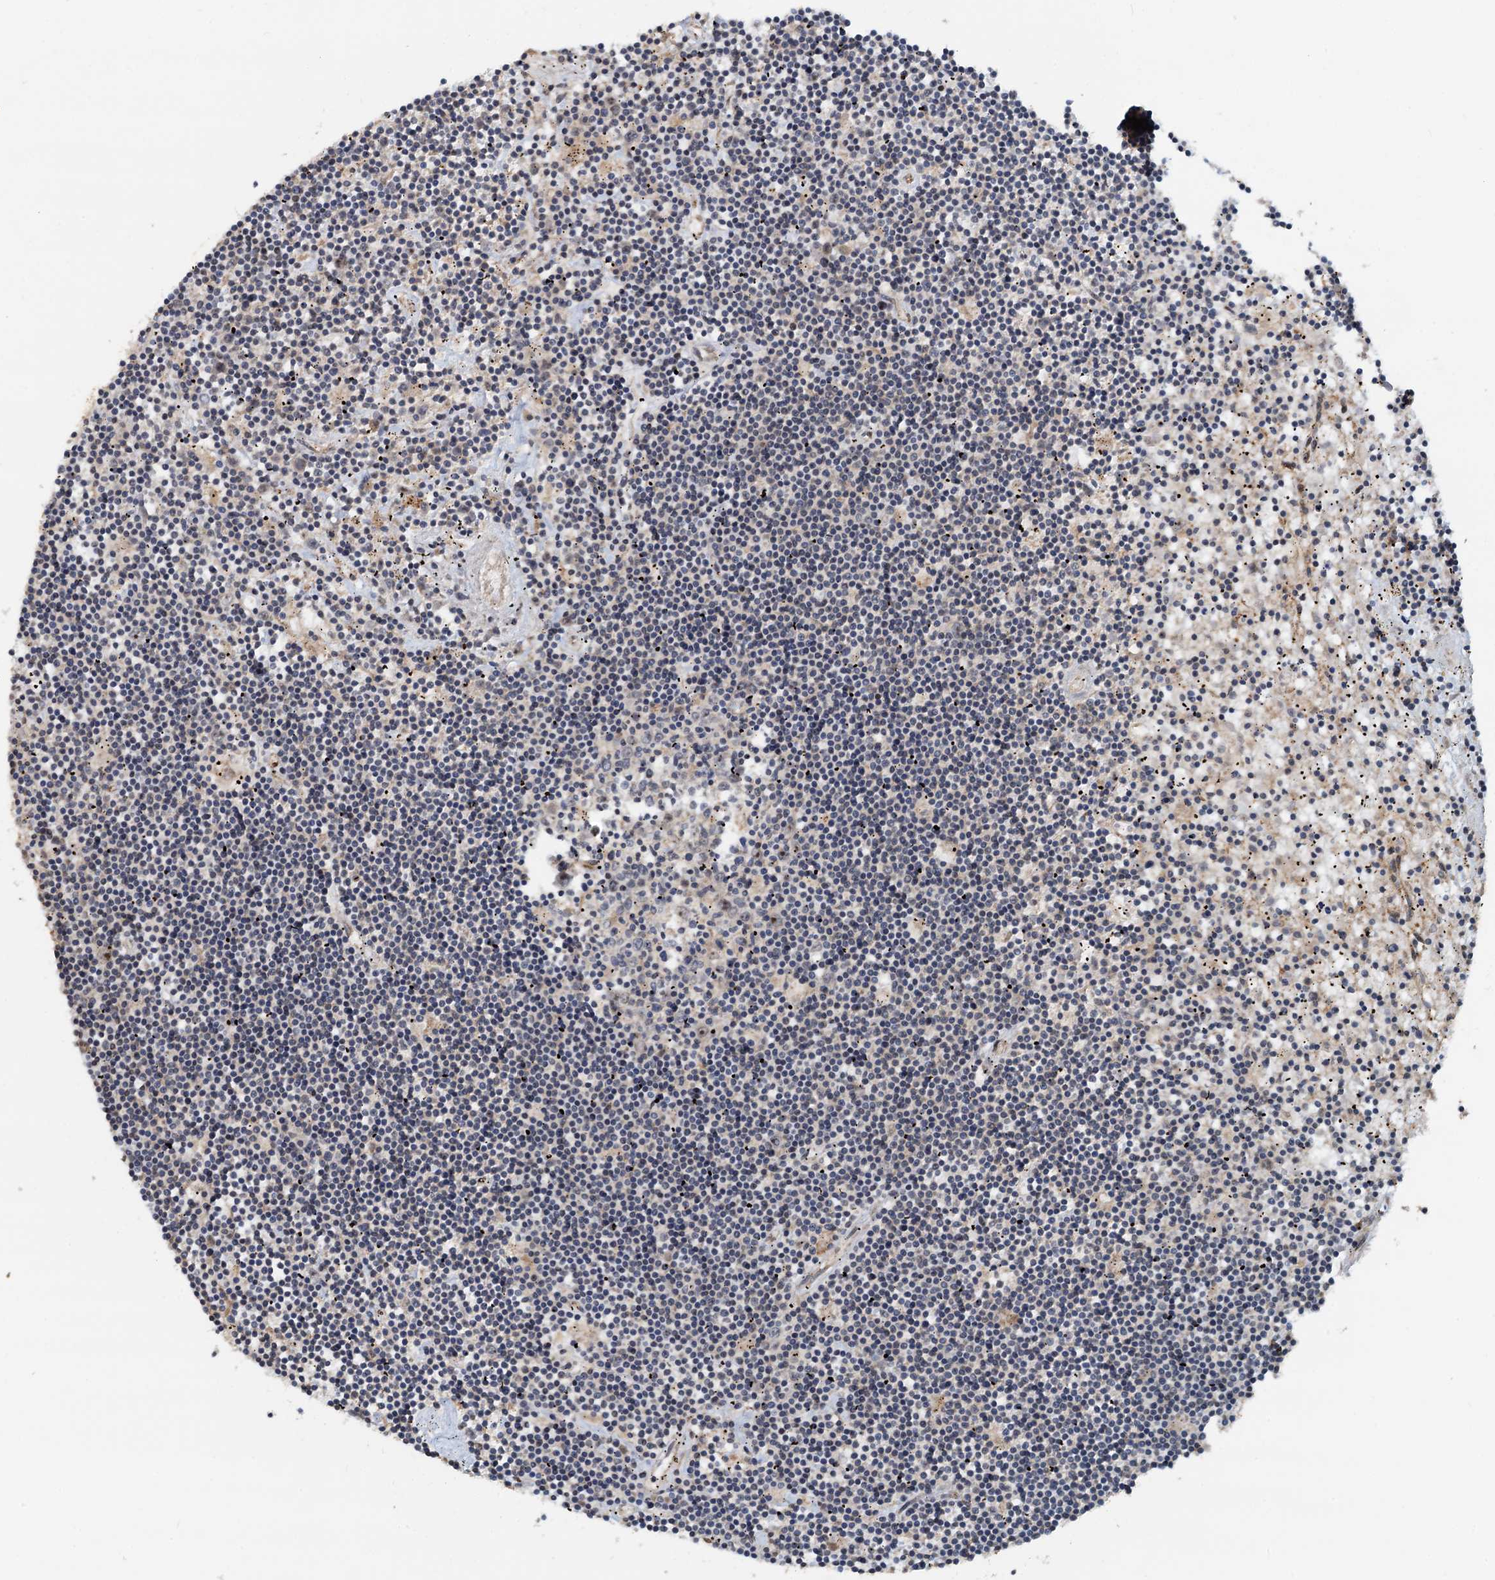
{"staining": {"intensity": "negative", "quantity": "none", "location": "none"}, "tissue": "lymphoma", "cell_type": "Tumor cells", "image_type": "cancer", "snomed": [{"axis": "morphology", "description": "Malignant lymphoma, non-Hodgkin's type, Low grade"}, {"axis": "topography", "description": "Spleen"}], "caption": "Tumor cells show no significant expression in low-grade malignant lymphoma, non-Hodgkin's type.", "gene": "CEP68", "patient": {"sex": "male", "age": 76}}